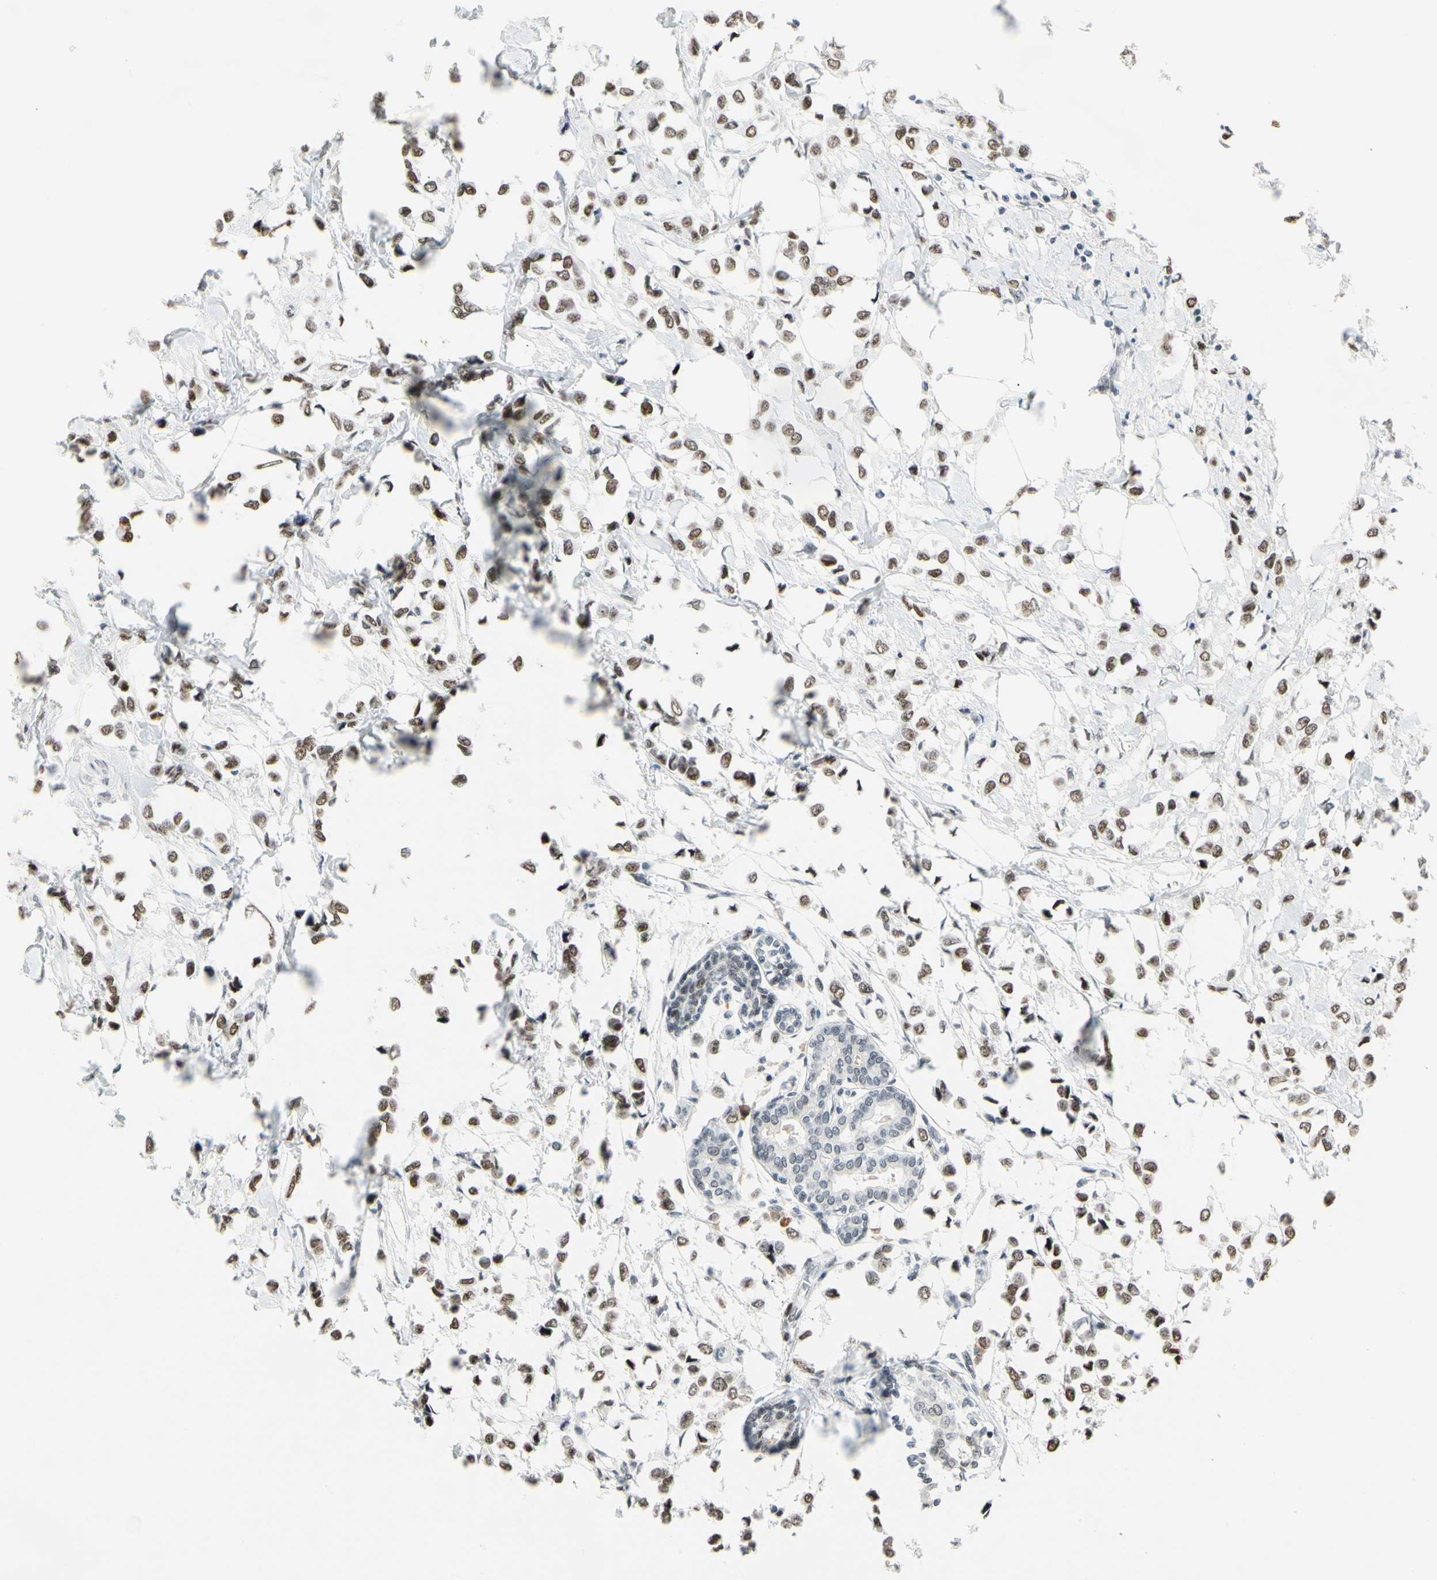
{"staining": {"intensity": "moderate", "quantity": ">75%", "location": "nuclear"}, "tissue": "breast cancer", "cell_type": "Tumor cells", "image_type": "cancer", "snomed": [{"axis": "morphology", "description": "Lobular carcinoma"}, {"axis": "topography", "description": "Breast"}], "caption": "Protein expression analysis of human breast lobular carcinoma reveals moderate nuclear expression in approximately >75% of tumor cells.", "gene": "ZSCAN16", "patient": {"sex": "female", "age": 51}}